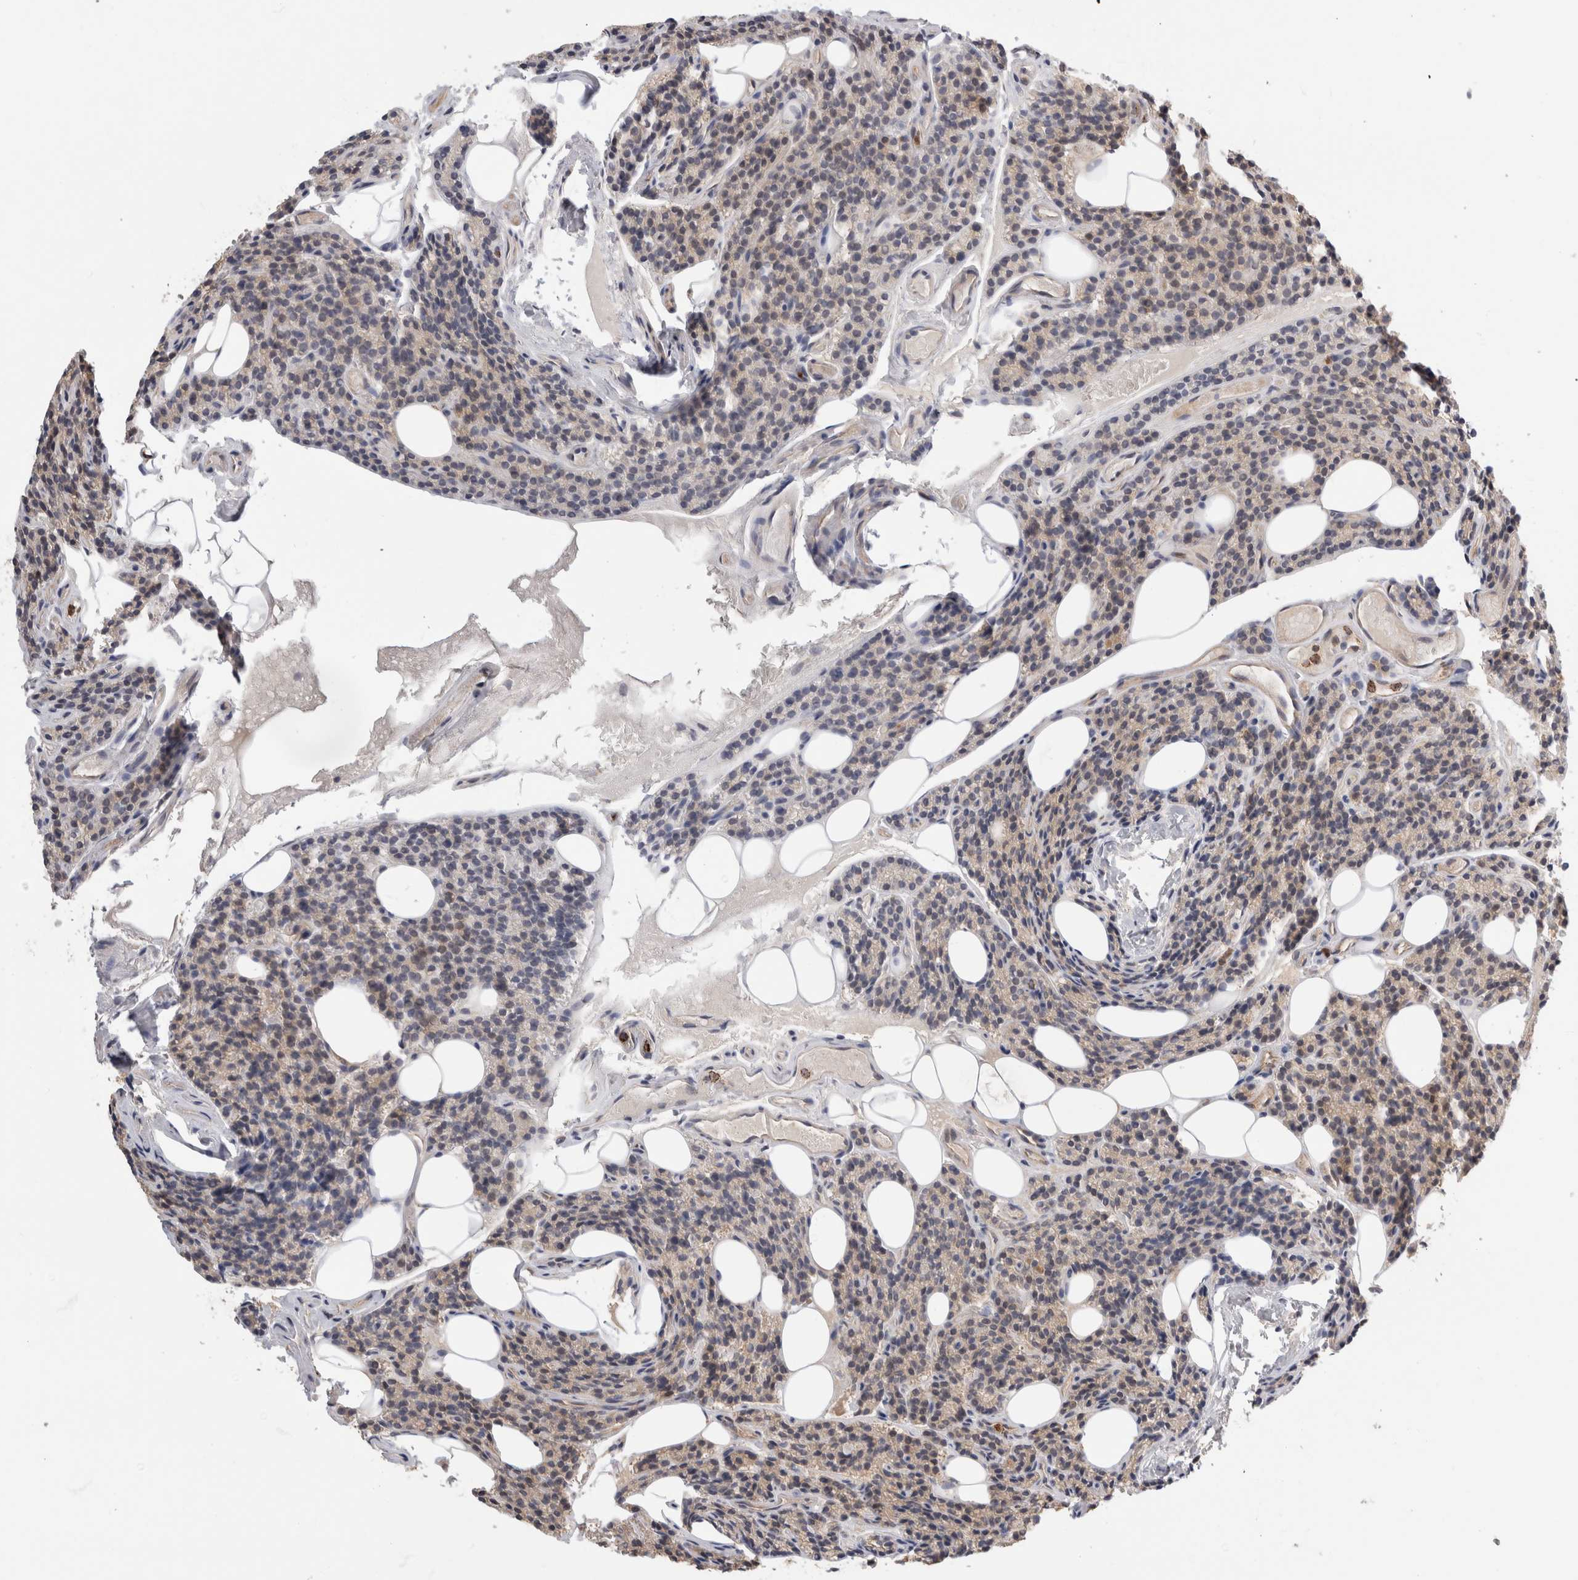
{"staining": {"intensity": "weak", "quantity": "25%-75%", "location": "cytoplasmic/membranous"}, "tissue": "parathyroid gland", "cell_type": "Glandular cells", "image_type": "normal", "snomed": [{"axis": "morphology", "description": "Normal tissue, NOS"}, {"axis": "topography", "description": "Parathyroid gland"}], "caption": "IHC (DAB) staining of unremarkable parathyroid gland demonstrates weak cytoplasmic/membranous protein expression in approximately 25%-75% of glandular cells.", "gene": "PGM1", "patient": {"sex": "female", "age": 85}}